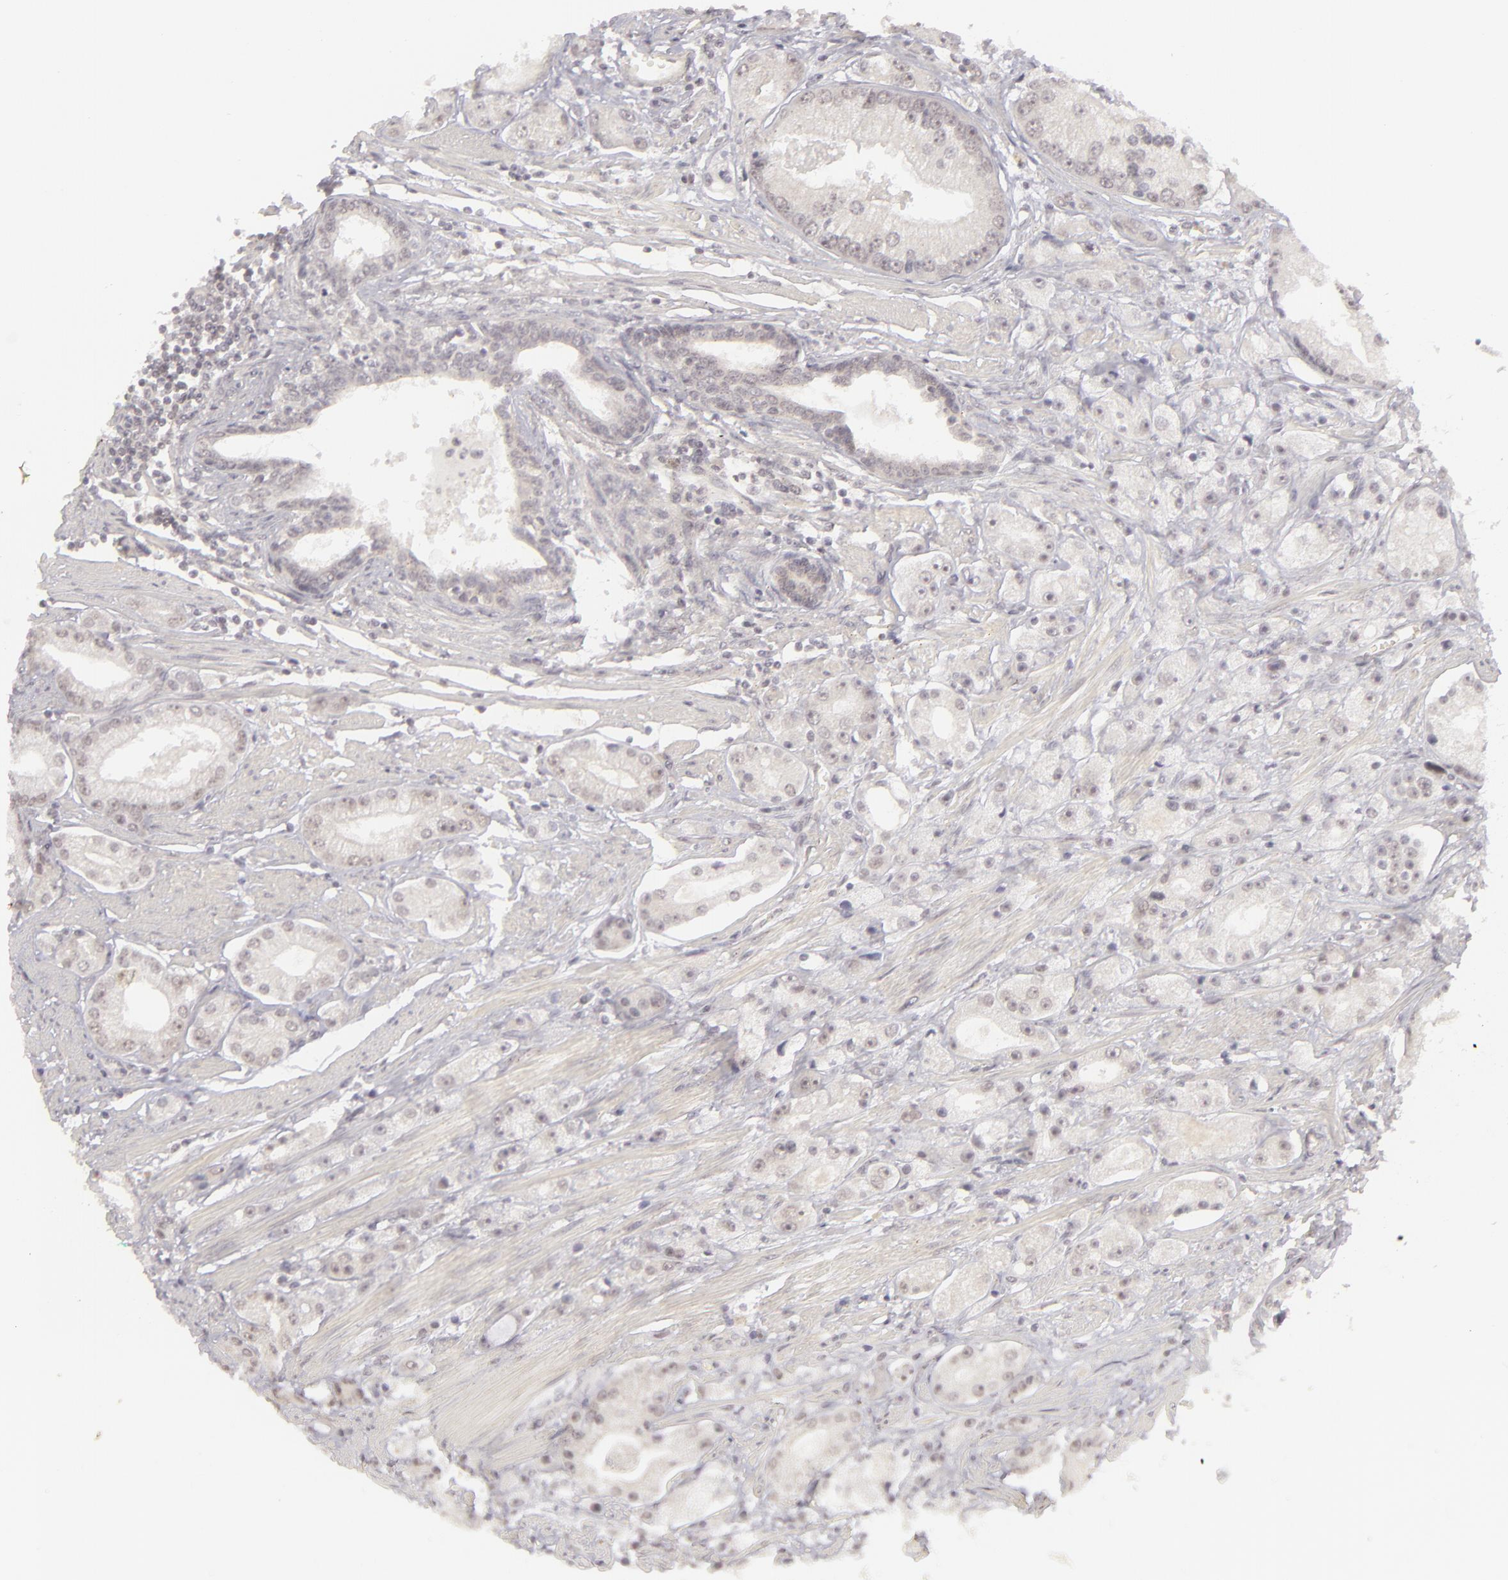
{"staining": {"intensity": "negative", "quantity": "none", "location": "none"}, "tissue": "prostate cancer", "cell_type": "Tumor cells", "image_type": "cancer", "snomed": [{"axis": "morphology", "description": "Adenocarcinoma, Medium grade"}, {"axis": "topography", "description": "Prostate"}], "caption": "This is an IHC histopathology image of human medium-grade adenocarcinoma (prostate). There is no staining in tumor cells.", "gene": "DLG3", "patient": {"sex": "male", "age": 72}}